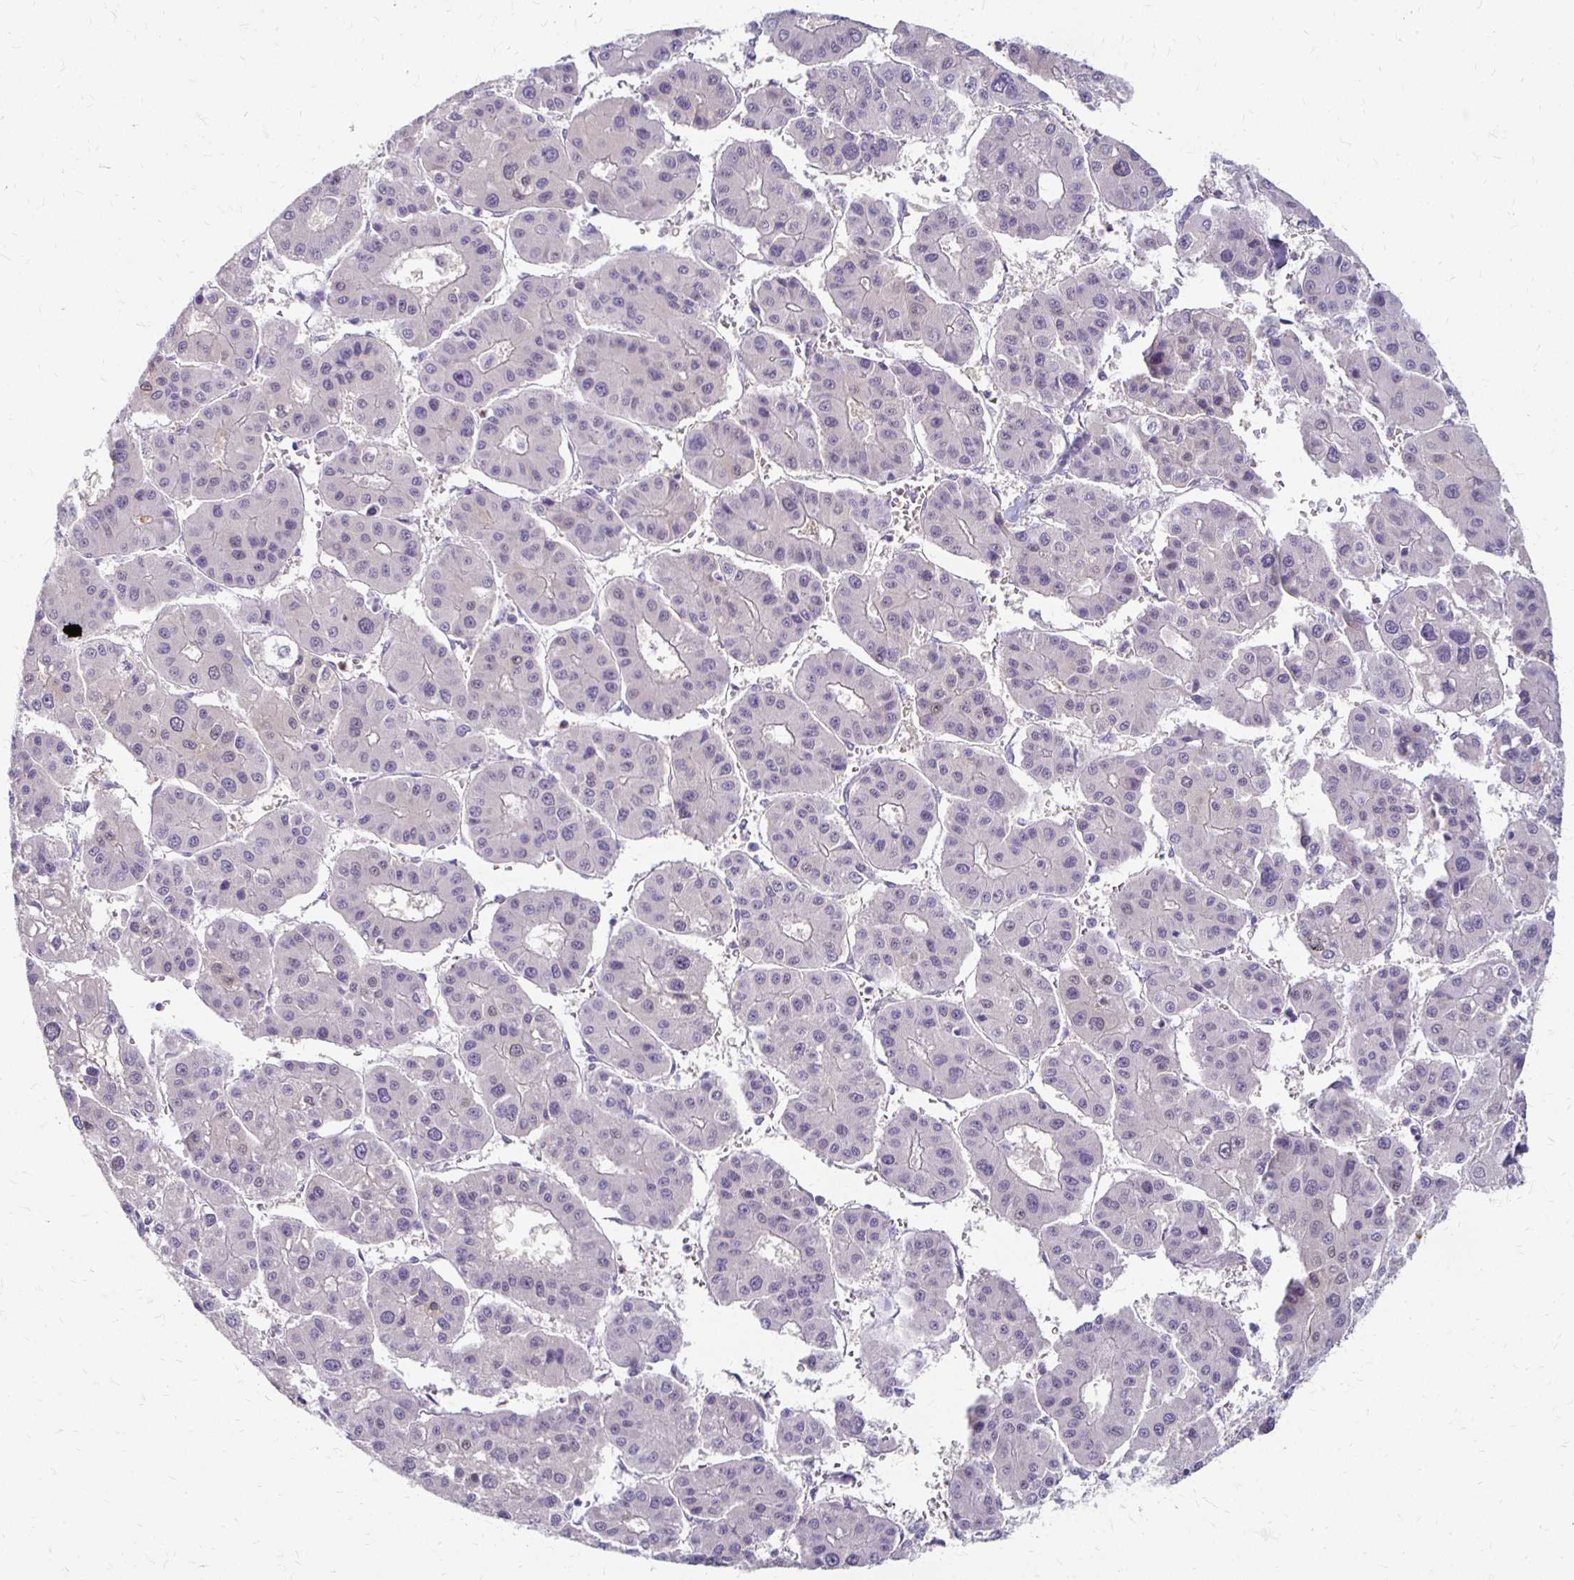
{"staining": {"intensity": "negative", "quantity": "none", "location": "none"}, "tissue": "liver cancer", "cell_type": "Tumor cells", "image_type": "cancer", "snomed": [{"axis": "morphology", "description": "Carcinoma, Hepatocellular, NOS"}, {"axis": "topography", "description": "Liver"}], "caption": "High magnification brightfield microscopy of liver hepatocellular carcinoma stained with DAB (3,3'-diaminobenzidine) (brown) and counterstained with hematoxylin (blue): tumor cells show no significant expression.", "gene": "ACP5", "patient": {"sex": "male", "age": 73}}